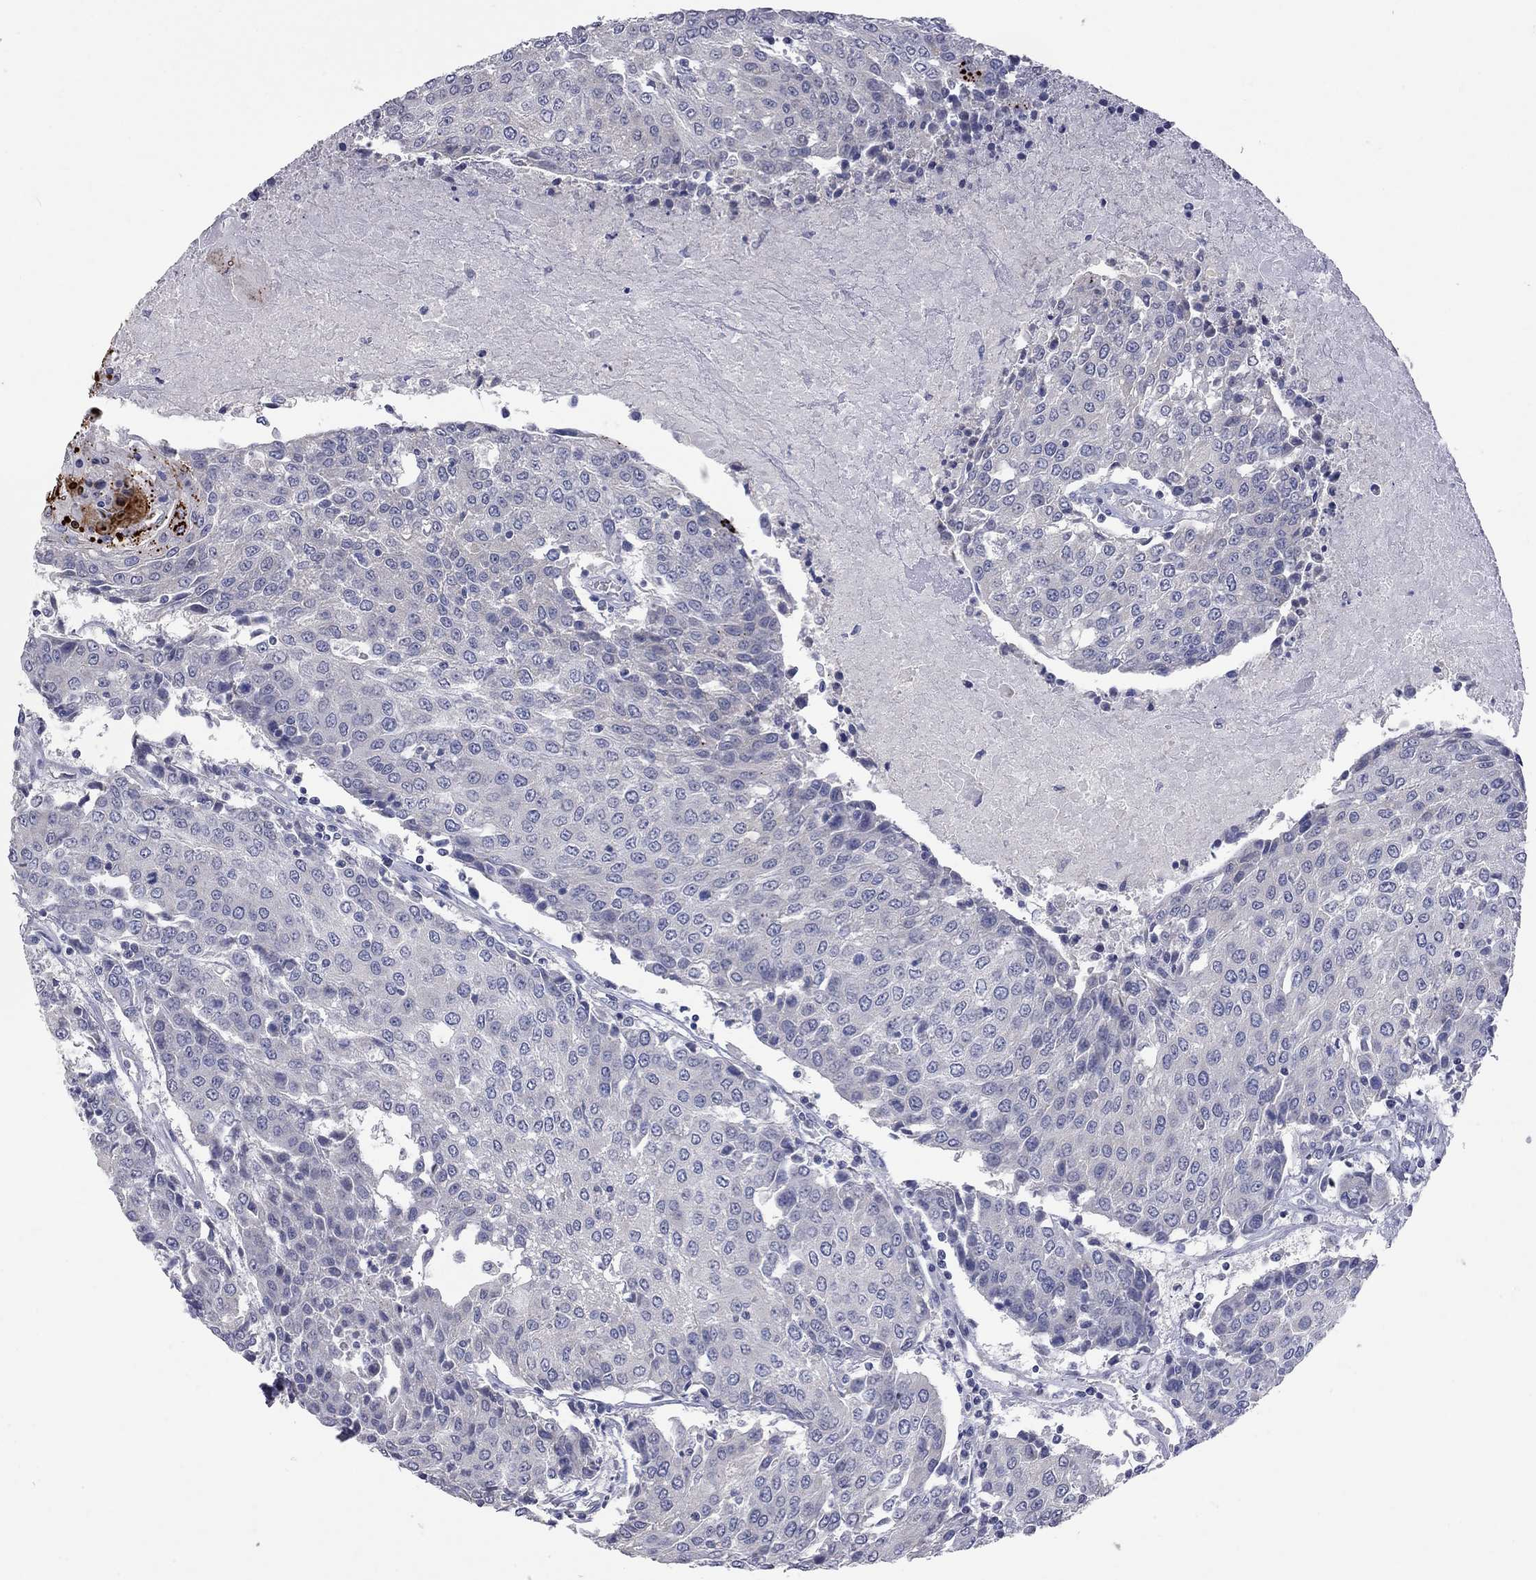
{"staining": {"intensity": "strong", "quantity": "<25%", "location": "cytoplasmic/membranous"}, "tissue": "urothelial cancer", "cell_type": "Tumor cells", "image_type": "cancer", "snomed": [{"axis": "morphology", "description": "Urothelial carcinoma, High grade"}, {"axis": "topography", "description": "Urinary bladder"}], "caption": "IHC micrograph of human urothelial cancer stained for a protein (brown), which shows medium levels of strong cytoplasmic/membranous positivity in approximately <25% of tumor cells.", "gene": "OPRK1", "patient": {"sex": "female", "age": 85}}